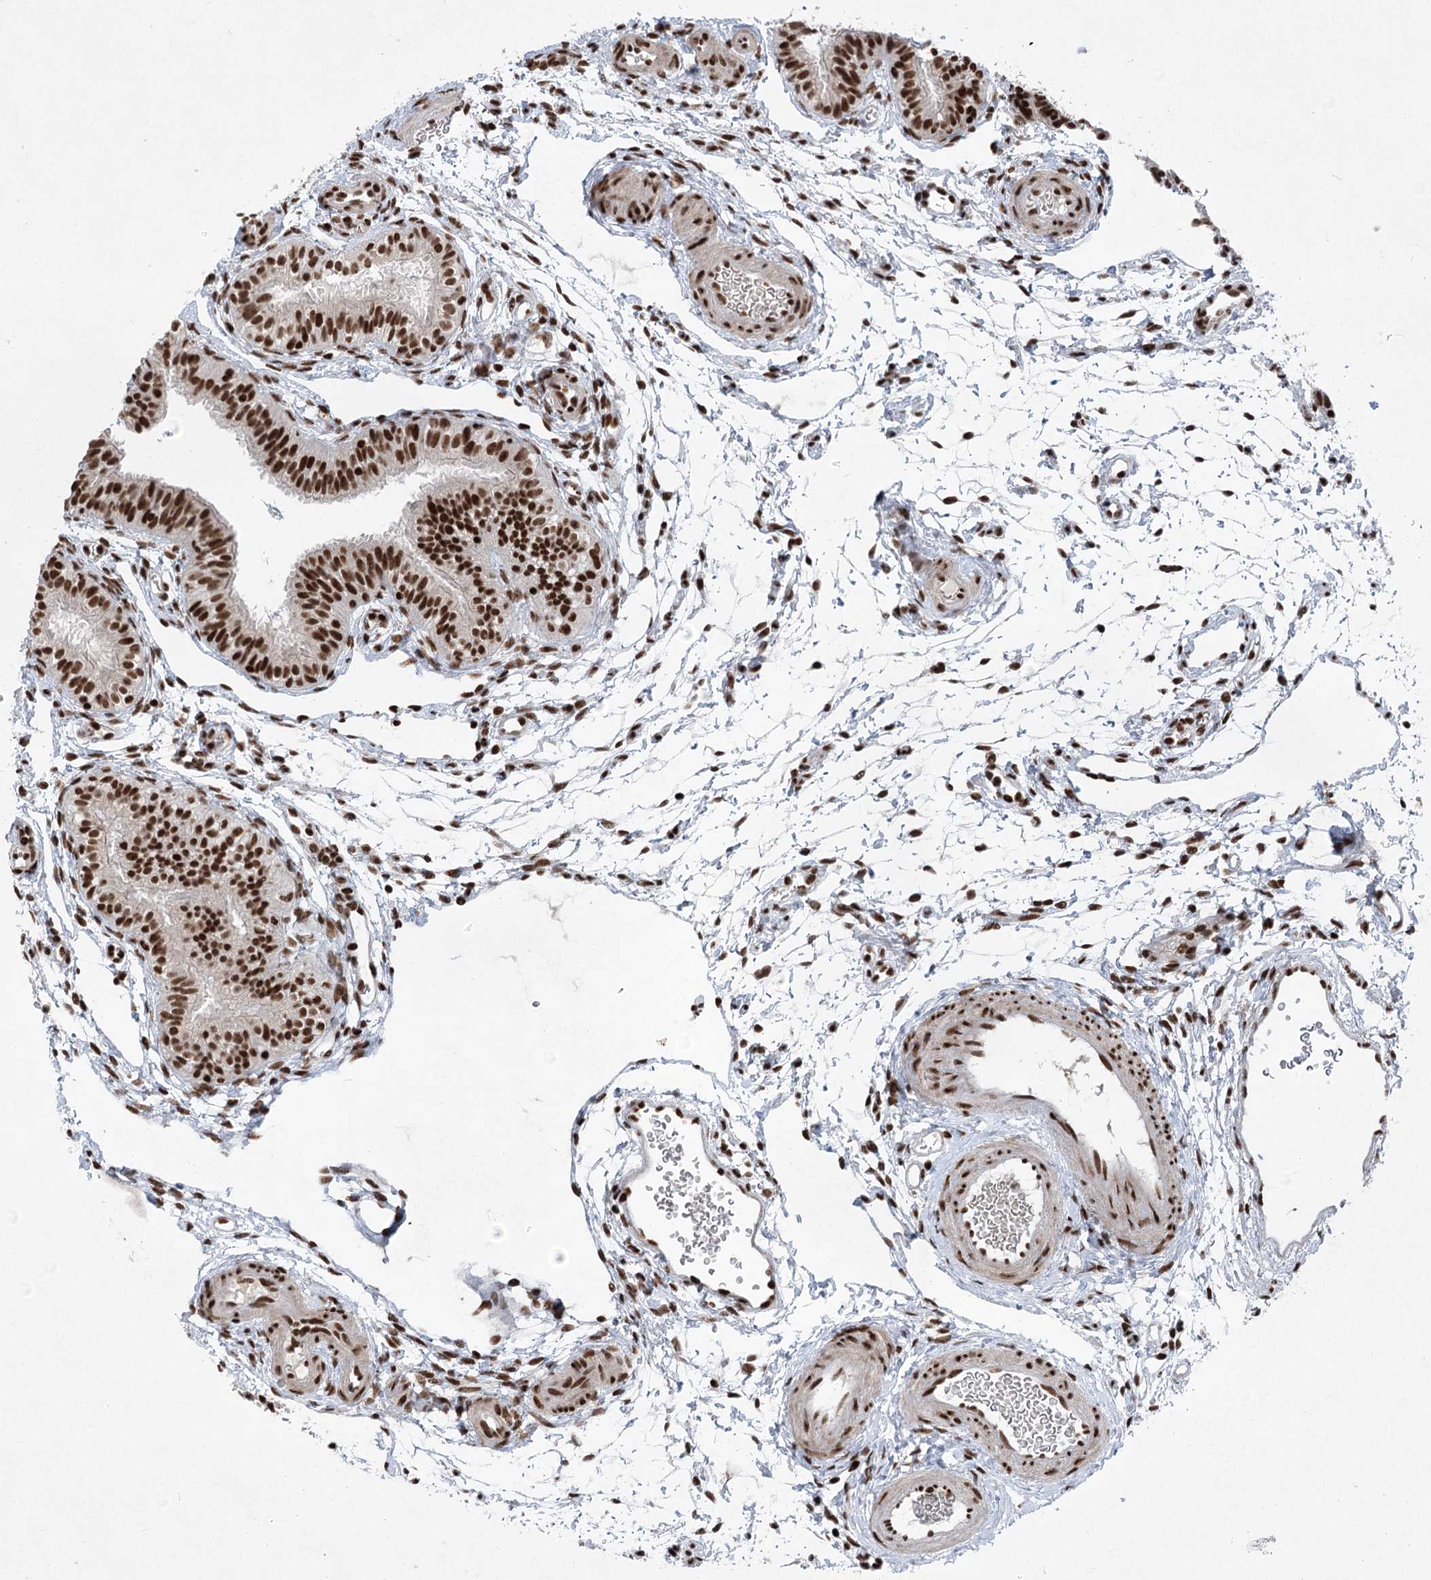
{"staining": {"intensity": "strong", "quantity": ">75%", "location": "nuclear"}, "tissue": "fallopian tube", "cell_type": "Glandular cells", "image_type": "normal", "snomed": [{"axis": "morphology", "description": "Normal tissue, NOS"}, {"axis": "topography", "description": "Fallopian tube"}], "caption": "High-magnification brightfield microscopy of normal fallopian tube stained with DAB (3,3'-diaminobenzidine) (brown) and counterstained with hematoxylin (blue). glandular cells exhibit strong nuclear positivity is present in about>75% of cells.", "gene": "CGGBP1", "patient": {"sex": "female", "age": 35}}